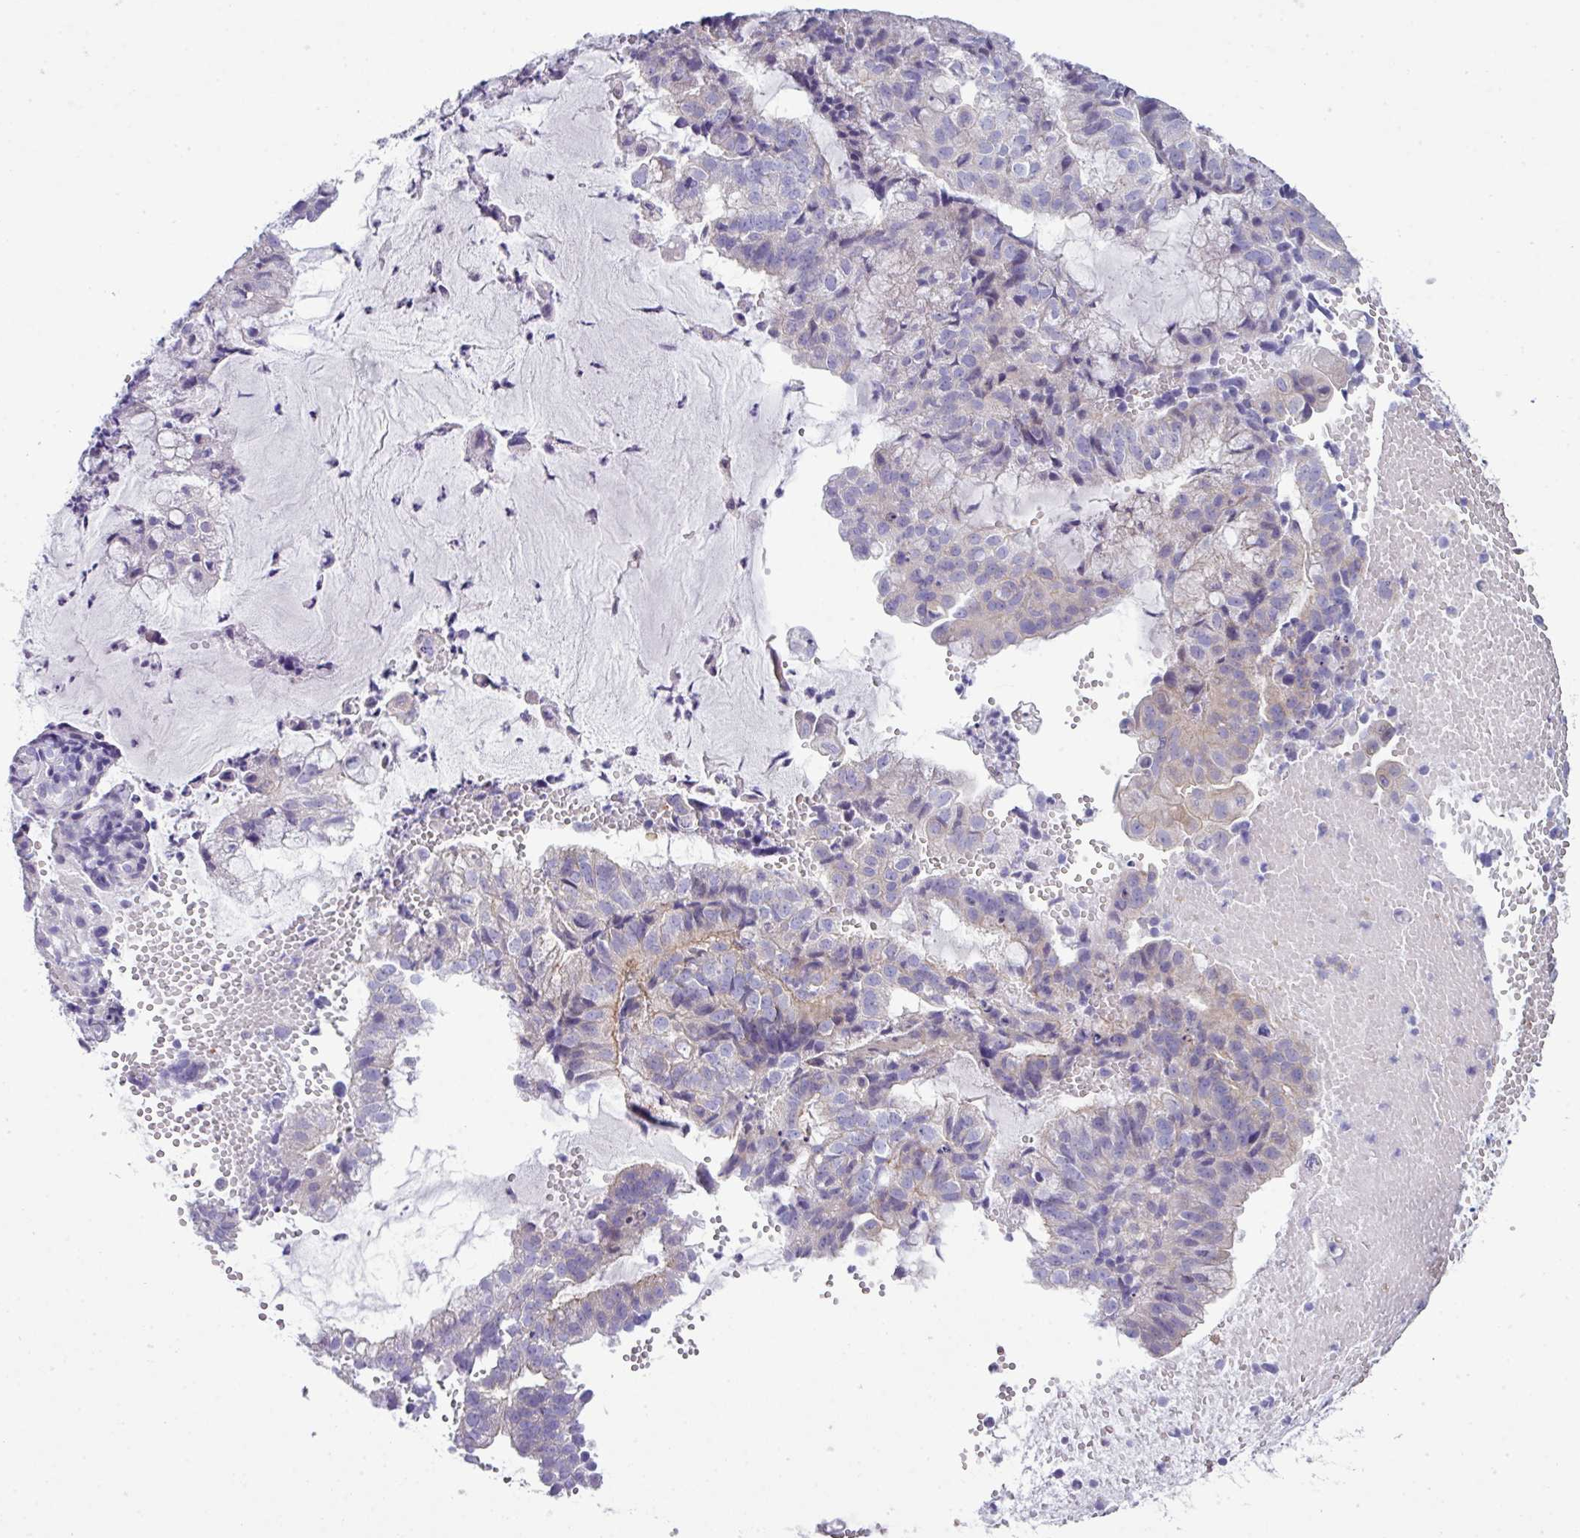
{"staining": {"intensity": "moderate", "quantity": "<25%", "location": "cytoplasmic/membranous"}, "tissue": "endometrial cancer", "cell_type": "Tumor cells", "image_type": "cancer", "snomed": [{"axis": "morphology", "description": "Adenocarcinoma, NOS"}, {"axis": "topography", "description": "Endometrium"}], "caption": "There is low levels of moderate cytoplasmic/membranous expression in tumor cells of endometrial adenocarcinoma, as demonstrated by immunohistochemical staining (brown color).", "gene": "ABCC5", "patient": {"sex": "female", "age": 76}}